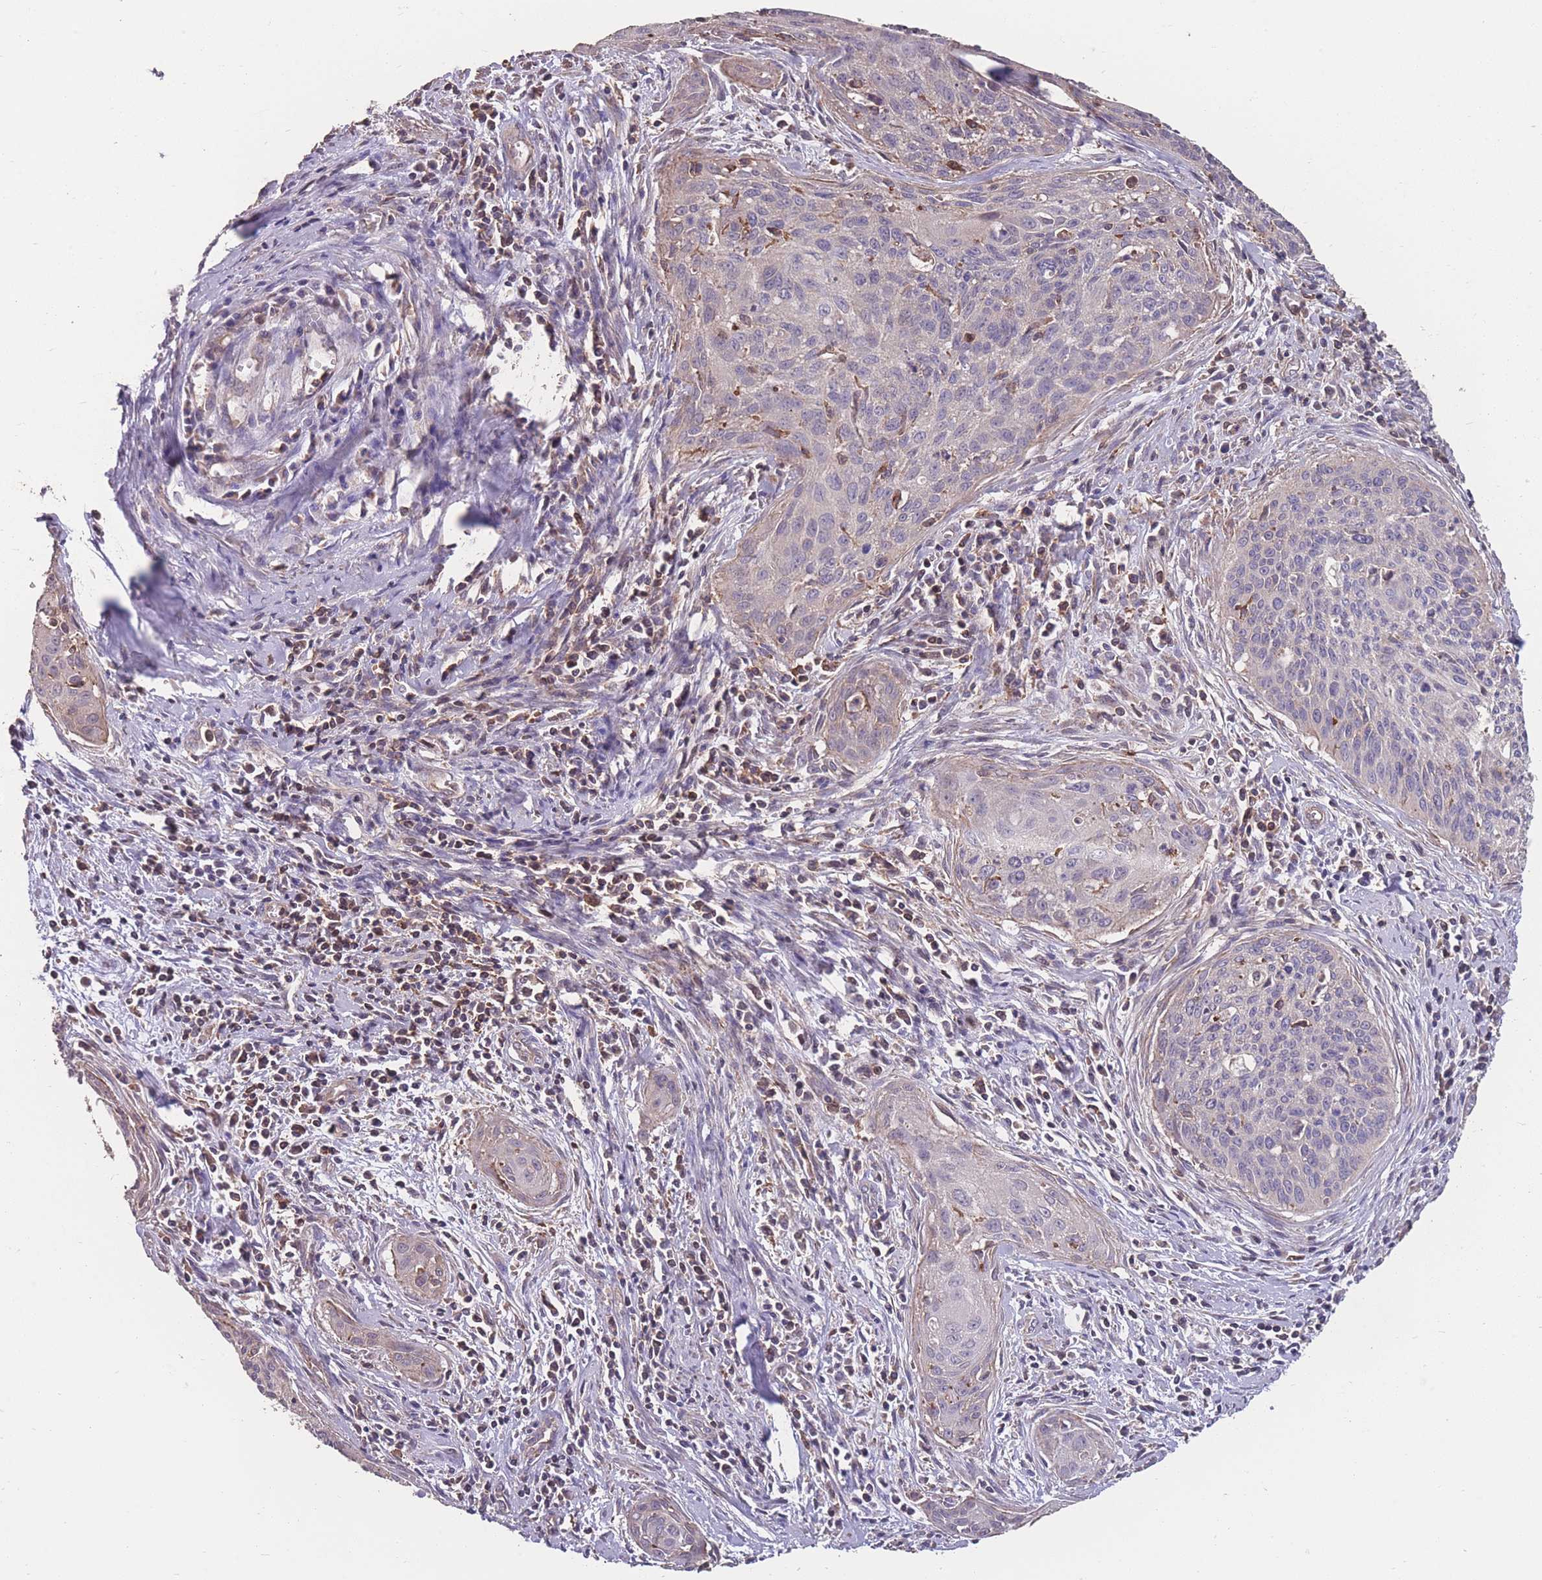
{"staining": {"intensity": "negative", "quantity": "none", "location": "none"}, "tissue": "cervical cancer", "cell_type": "Tumor cells", "image_type": "cancer", "snomed": [{"axis": "morphology", "description": "Squamous cell carcinoma, NOS"}, {"axis": "topography", "description": "Cervix"}], "caption": "This is a image of immunohistochemistry staining of cervical cancer (squamous cell carcinoma), which shows no expression in tumor cells.", "gene": "NUDT21", "patient": {"sex": "female", "age": 55}}